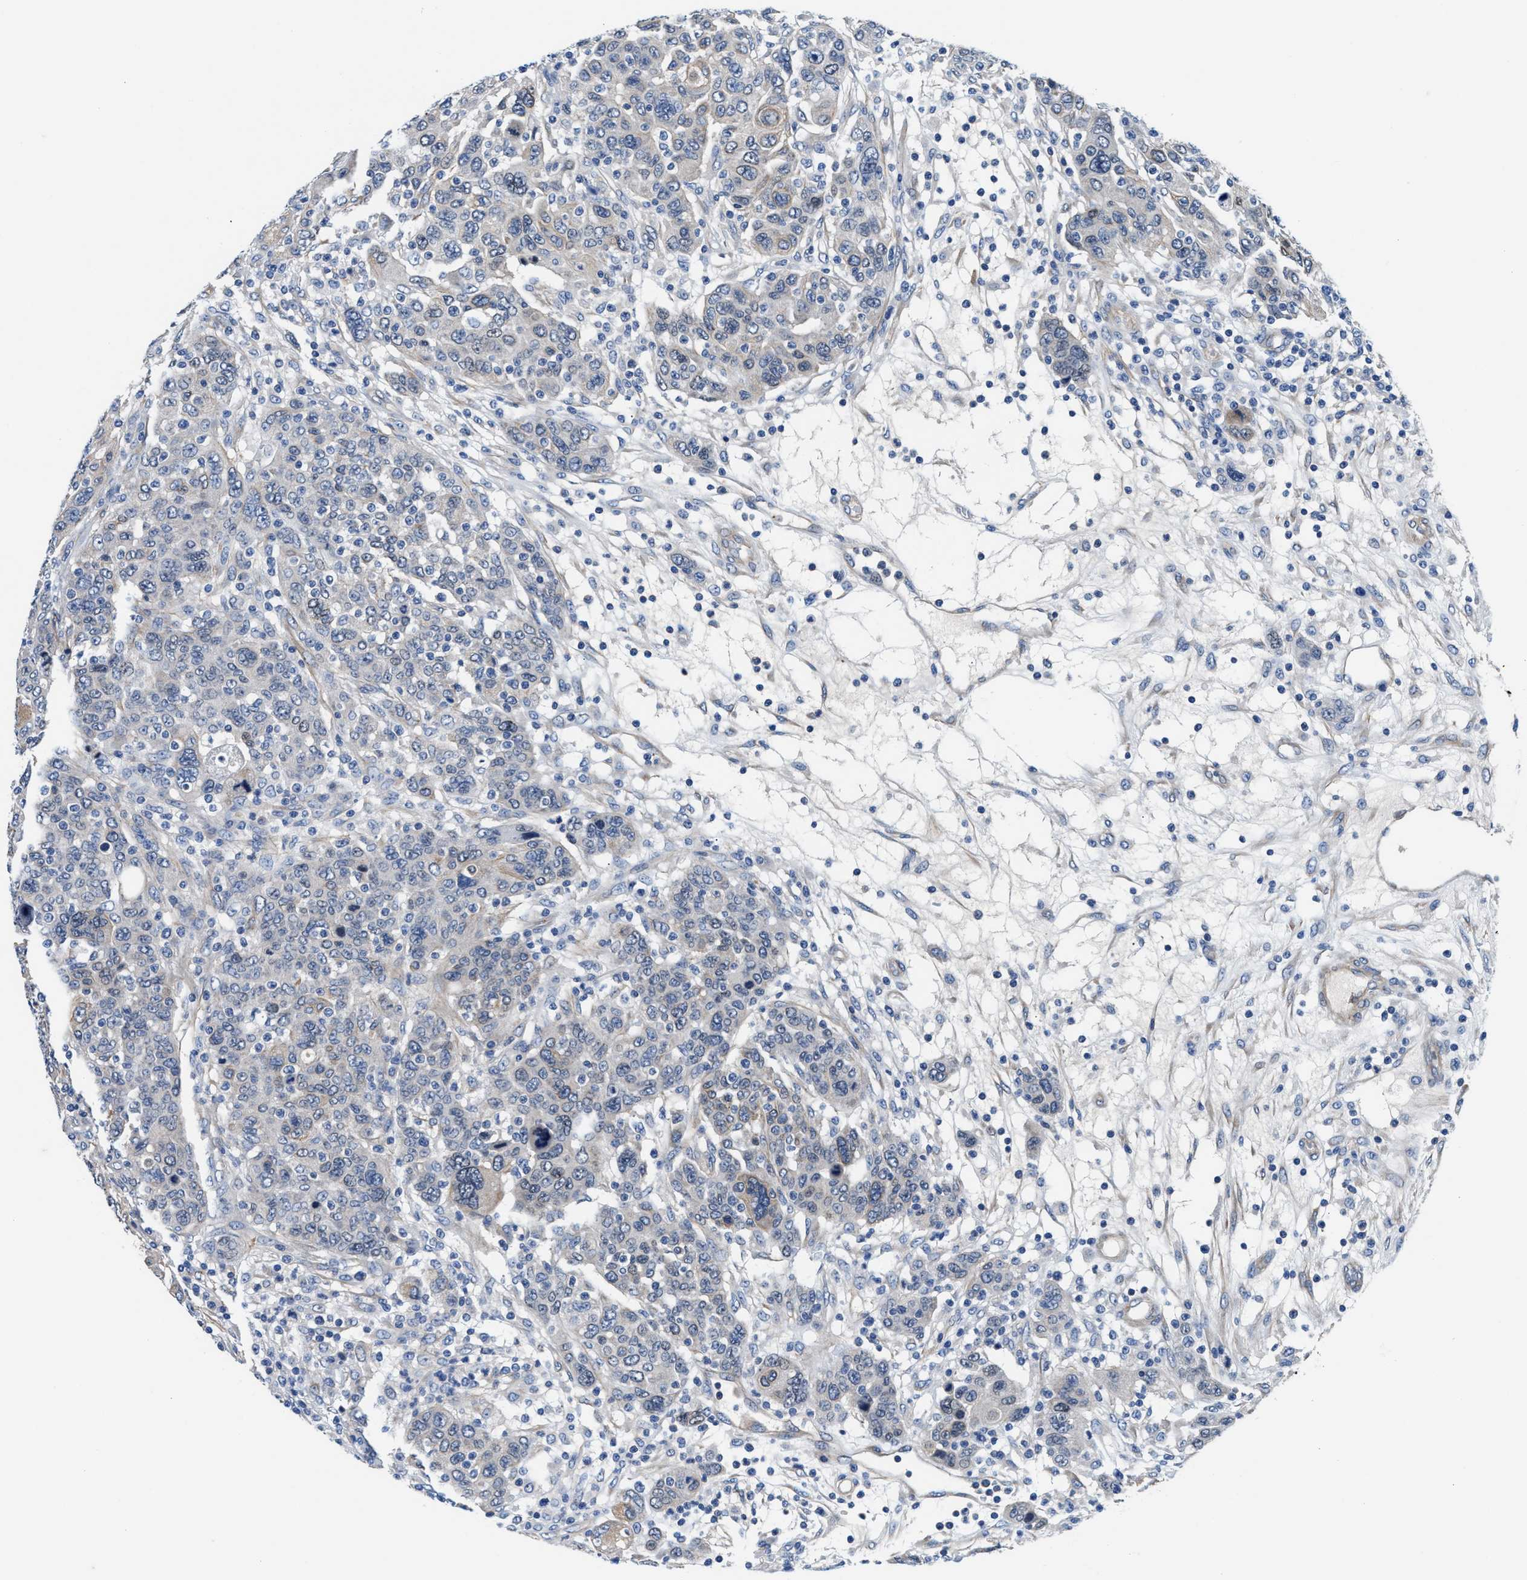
{"staining": {"intensity": "weak", "quantity": "25%-75%", "location": "cytoplasmic/membranous"}, "tissue": "breast cancer", "cell_type": "Tumor cells", "image_type": "cancer", "snomed": [{"axis": "morphology", "description": "Duct carcinoma"}, {"axis": "topography", "description": "Breast"}], "caption": "Invasive ductal carcinoma (breast) stained with a brown dye reveals weak cytoplasmic/membranous positive positivity in about 25%-75% of tumor cells.", "gene": "PARG", "patient": {"sex": "female", "age": 37}}